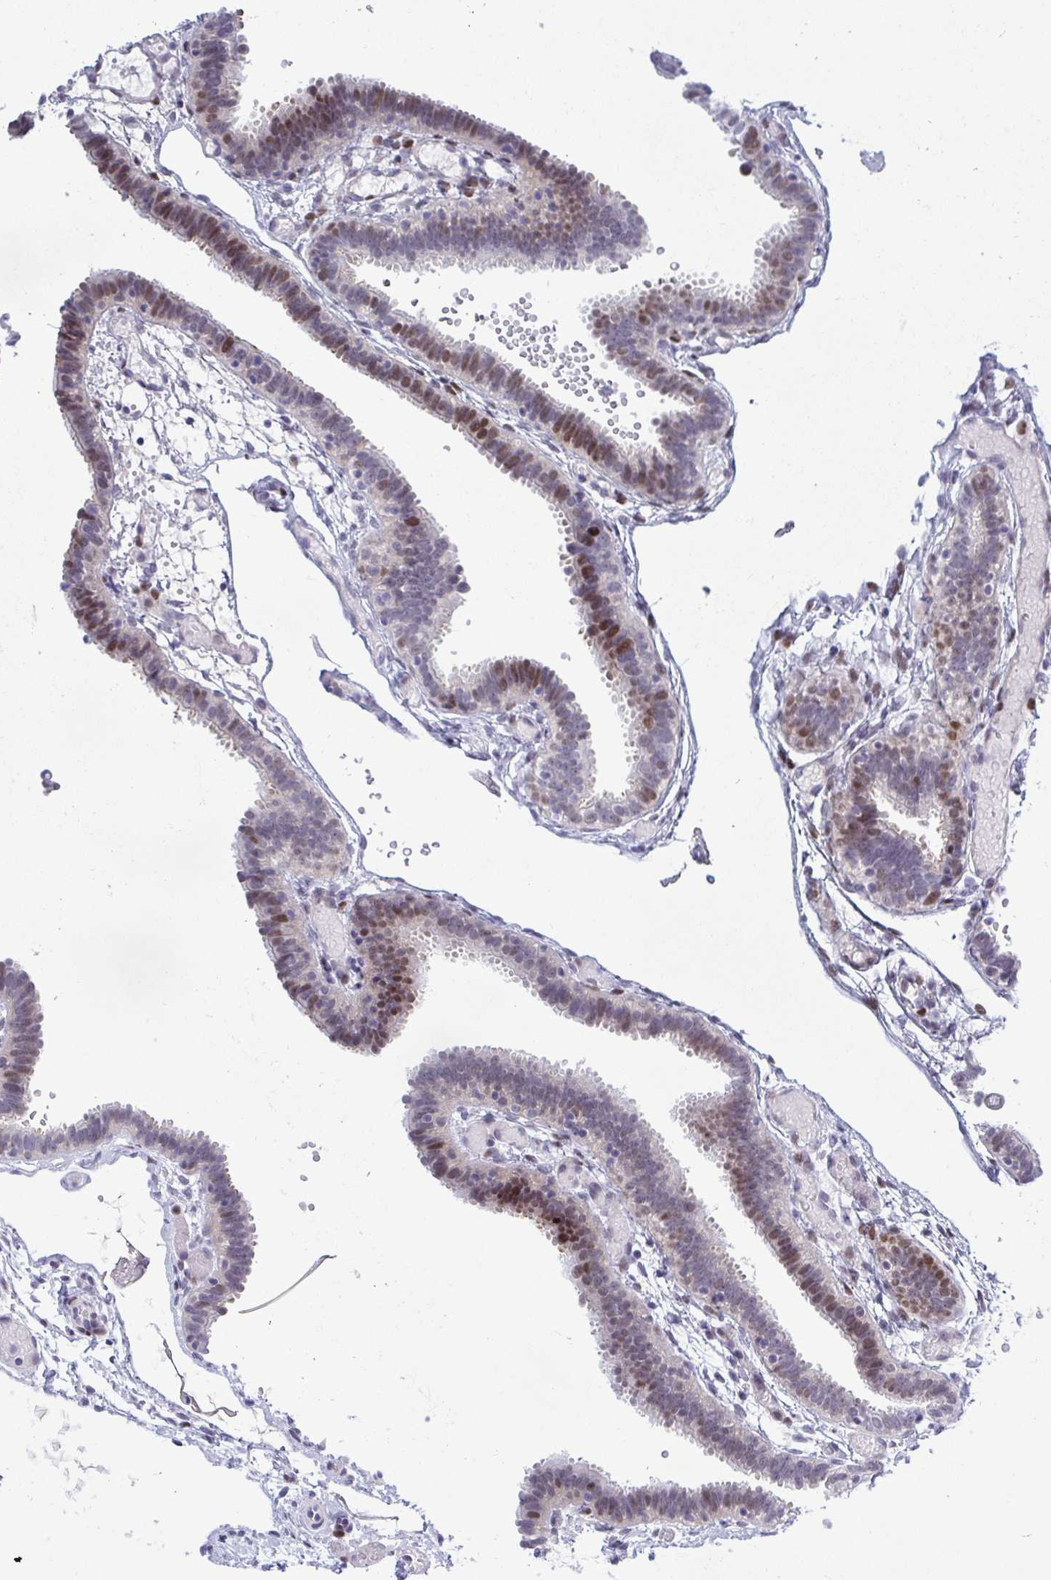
{"staining": {"intensity": "moderate", "quantity": "<25%", "location": "nuclear"}, "tissue": "fallopian tube", "cell_type": "Glandular cells", "image_type": "normal", "snomed": [{"axis": "morphology", "description": "Normal tissue, NOS"}, {"axis": "topography", "description": "Fallopian tube"}], "caption": "A histopathology image showing moderate nuclear expression in approximately <25% of glandular cells in normal fallopian tube, as visualized by brown immunohistochemical staining.", "gene": "TAB1", "patient": {"sex": "female", "age": 37}}